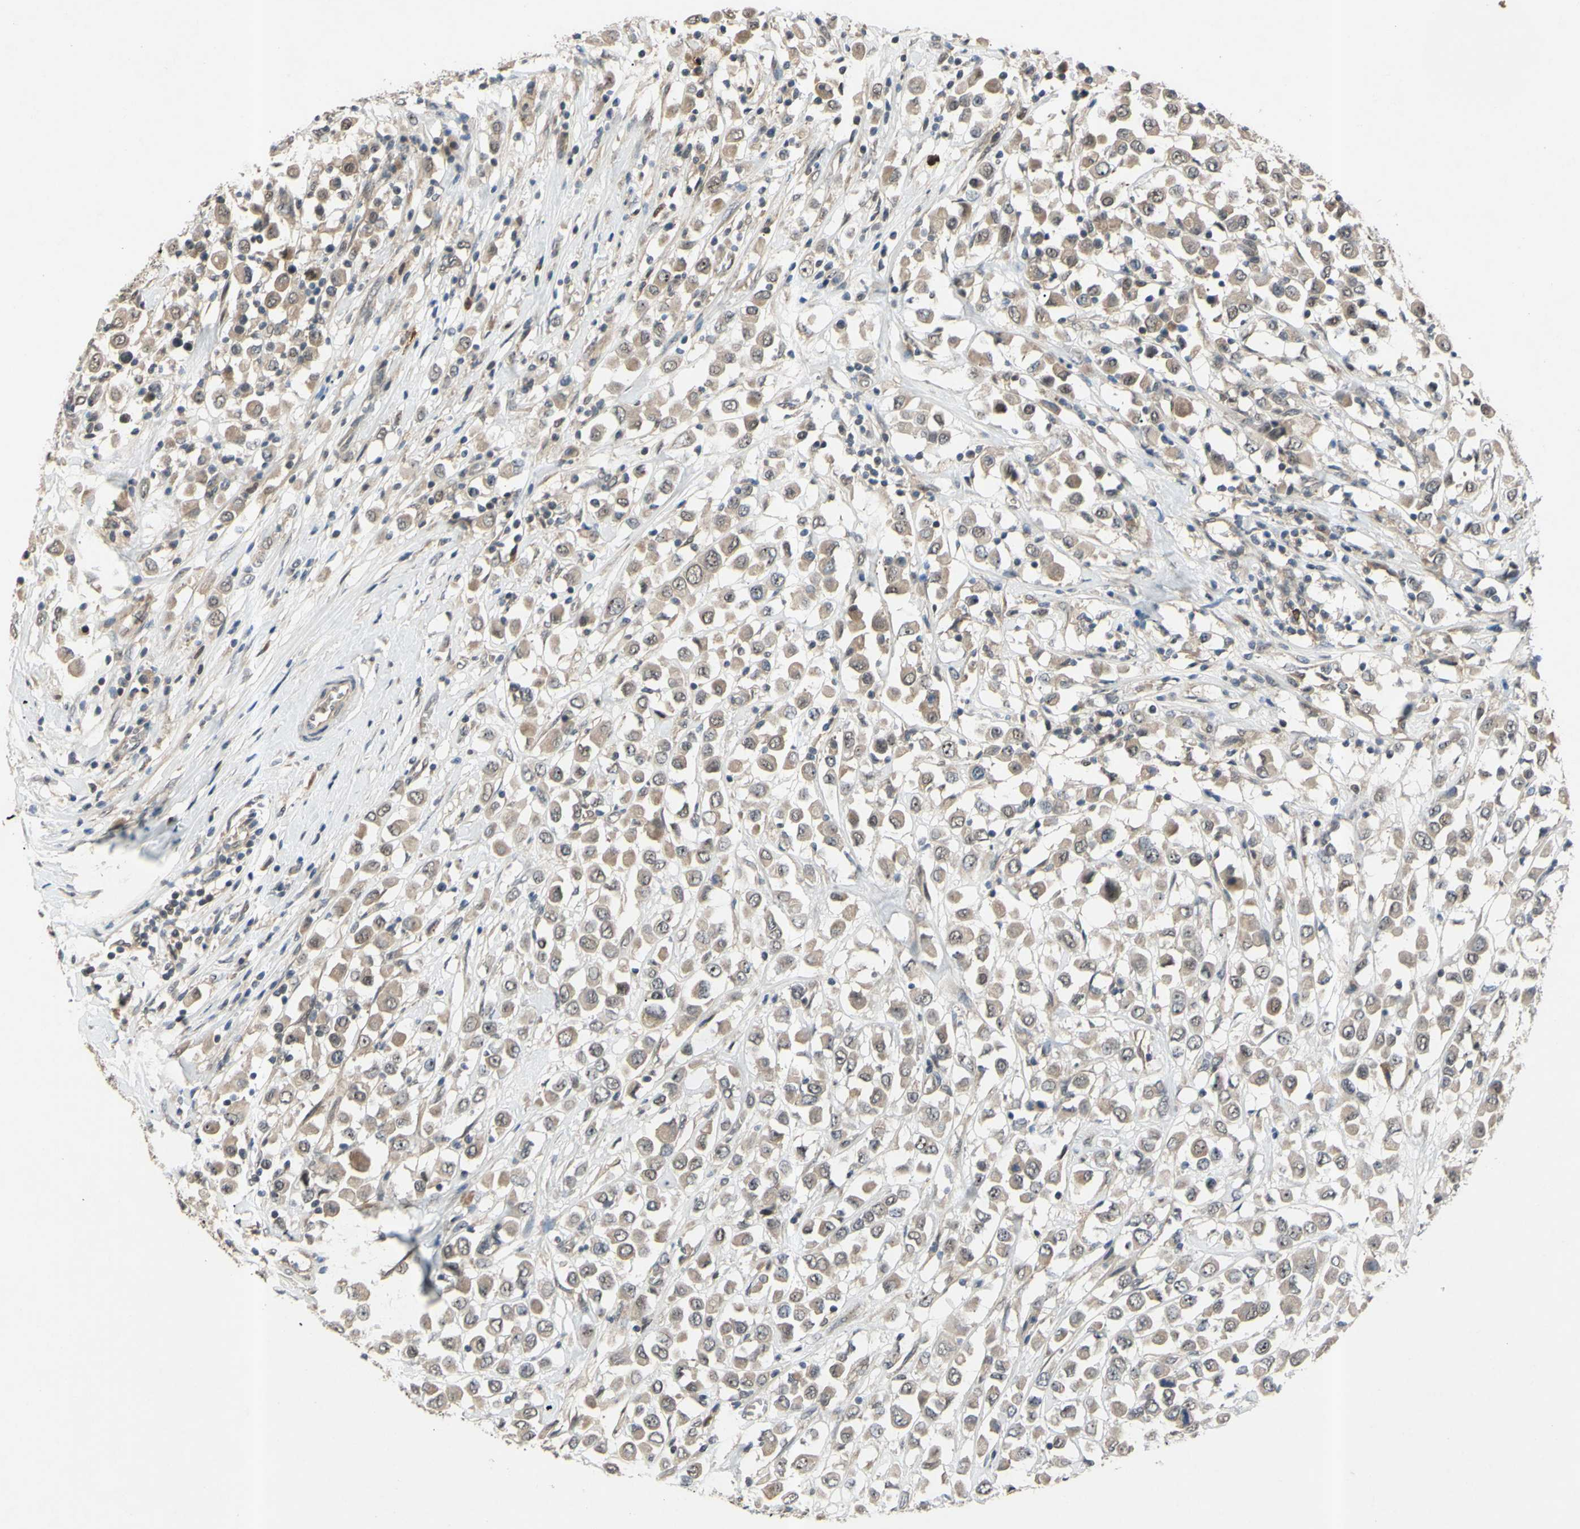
{"staining": {"intensity": "weak", "quantity": ">75%", "location": "cytoplasmic/membranous"}, "tissue": "breast cancer", "cell_type": "Tumor cells", "image_type": "cancer", "snomed": [{"axis": "morphology", "description": "Duct carcinoma"}, {"axis": "topography", "description": "Breast"}], "caption": "Protein expression by immunohistochemistry shows weak cytoplasmic/membranous positivity in approximately >75% of tumor cells in breast invasive ductal carcinoma.", "gene": "ALK", "patient": {"sex": "female", "age": 61}}